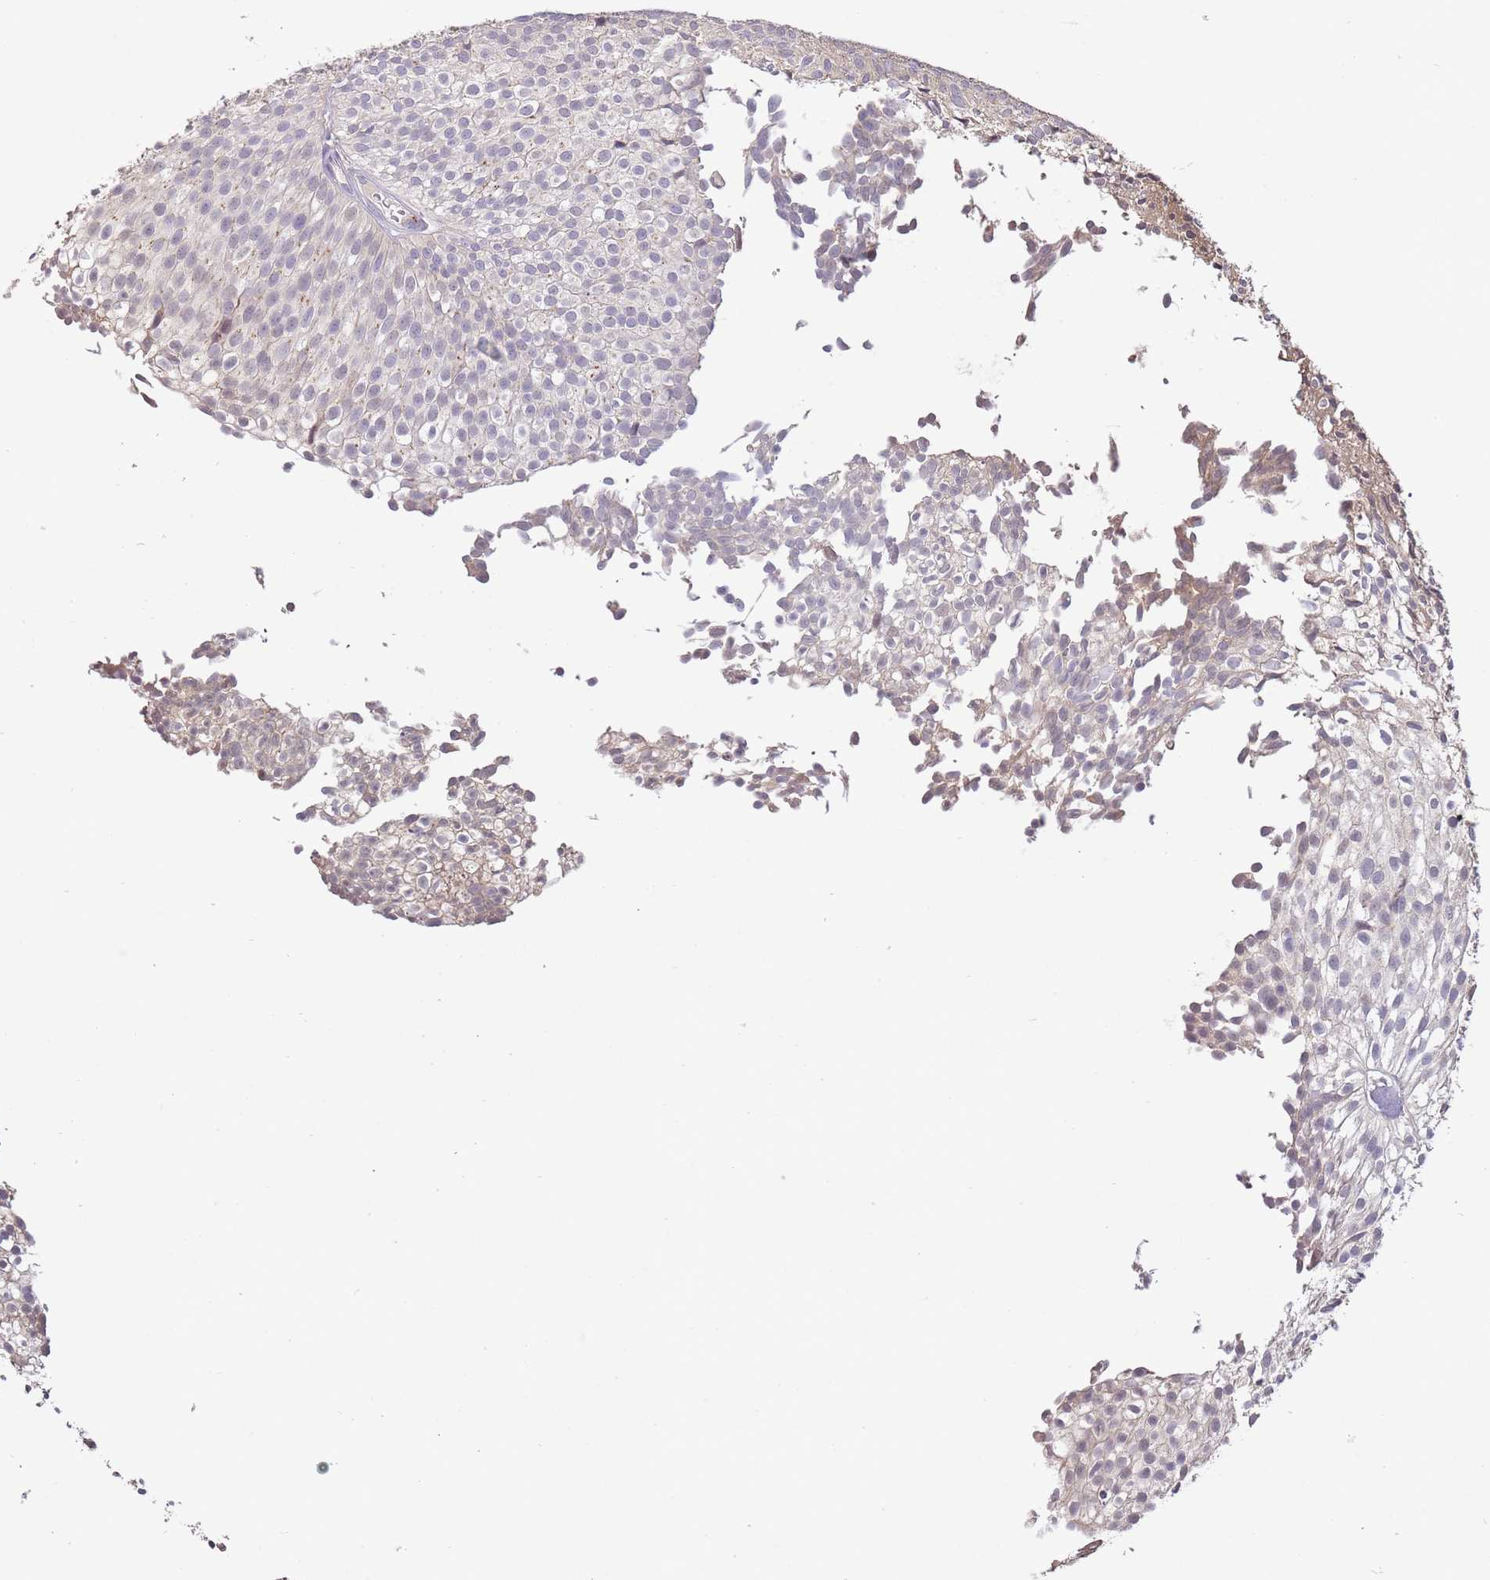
{"staining": {"intensity": "negative", "quantity": "none", "location": "none"}, "tissue": "urothelial cancer", "cell_type": "Tumor cells", "image_type": "cancer", "snomed": [{"axis": "morphology", "description": "Urothelial carcinoma, Low grade"}, {"axis": "topography", "description": "Urinary bladder"}], "caption": "Tumor cells show no significant positivity in urothelial cancer.", "gene": "ZNF304", "patient": {"sex": "male", "age": 91}}